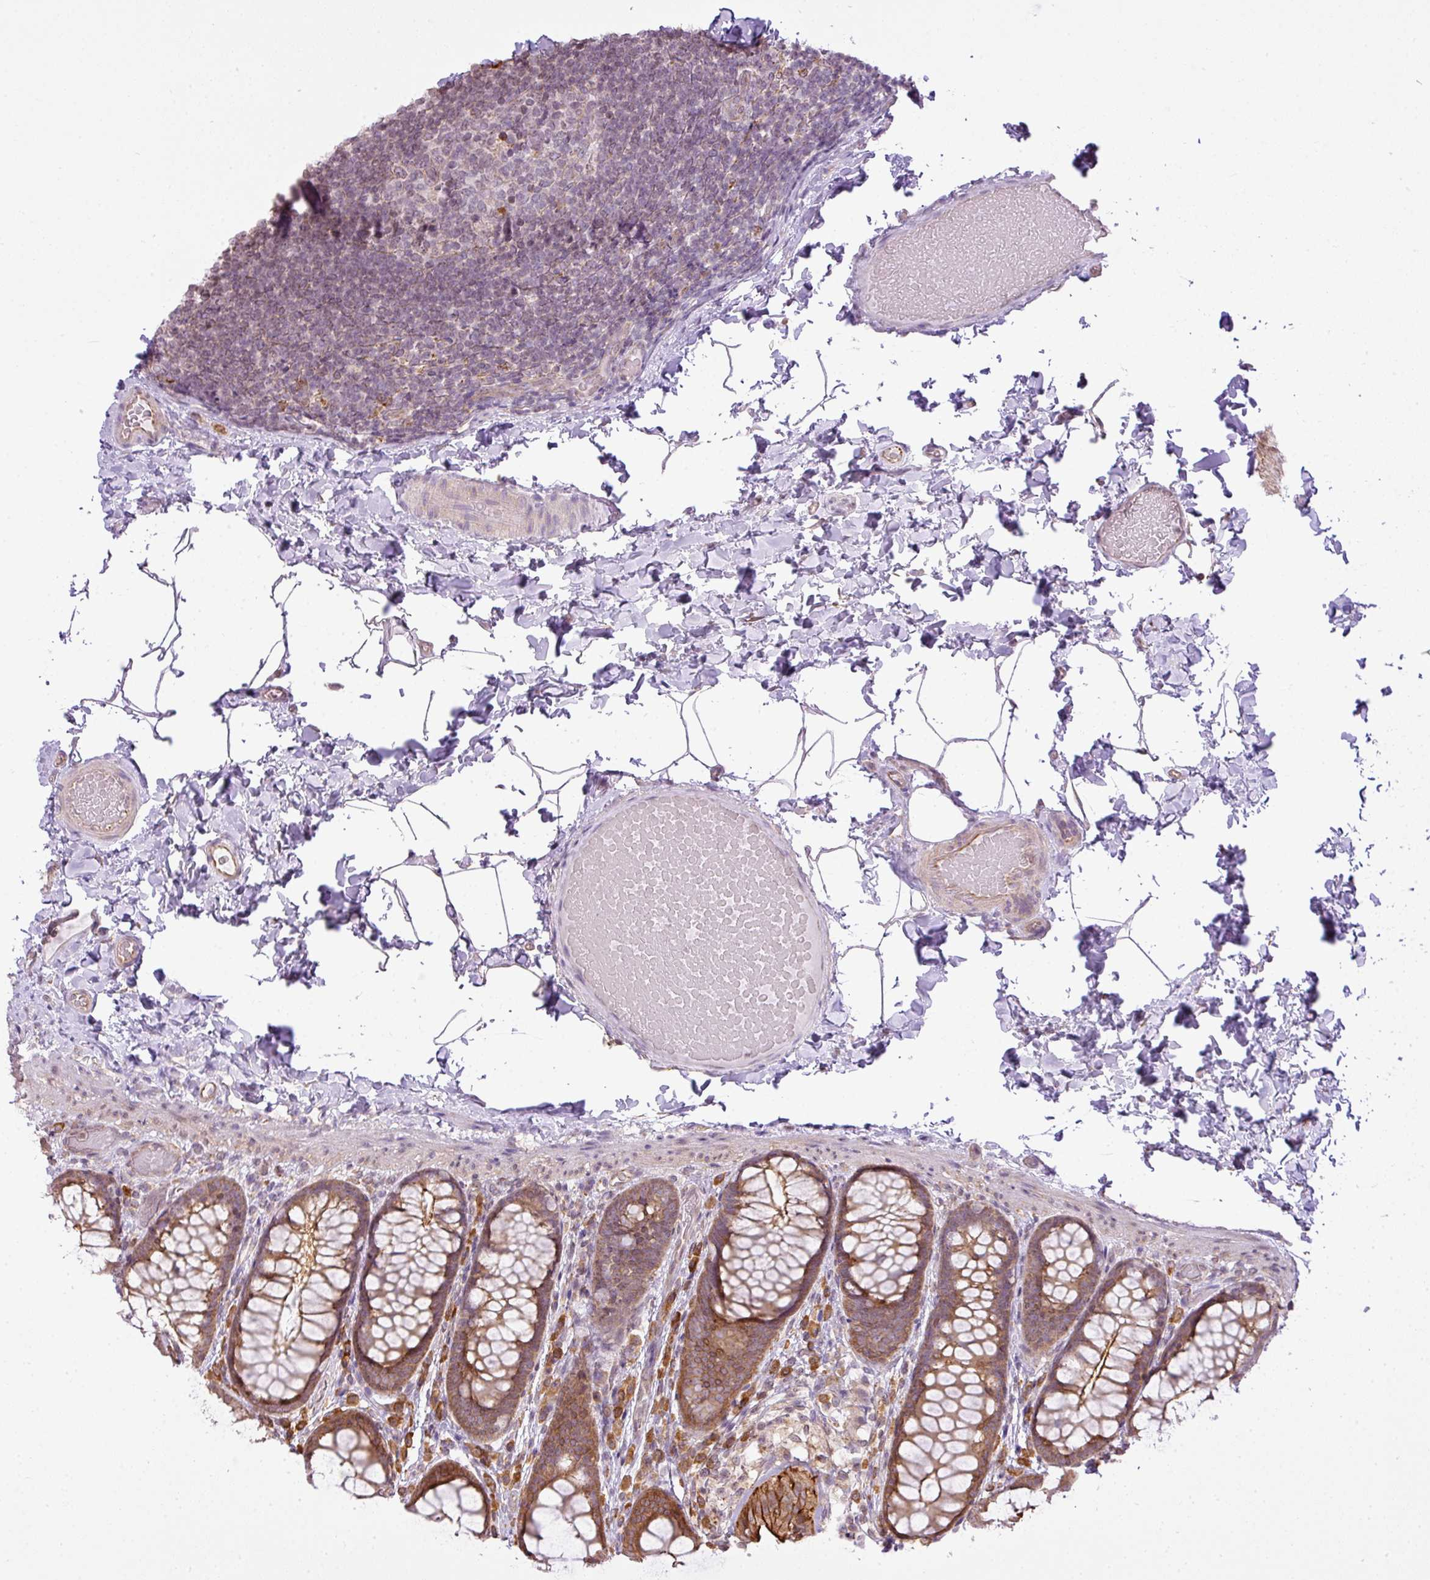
{"staining": {"intensity": "weak", "quantity": "25%-75%", "location": "cytoplasmic/membranous"}, "tissue": "colon", "cell_type": "Endothelial cells", "image_type": "normal", "snomed": [{"axis": "morphology", "description": "Normal tissue, NOS"}, {"axis": "topography", "description": "Colon"}], "caption": "This is a micrograph of immunohistochemistry (IHC) staining of unremarkable colon, which shows weak expression in the cytoplasmic/membranous of endothelial cells.", "gene": "COX18", "patient": {"sex": "male", "age": 46}}